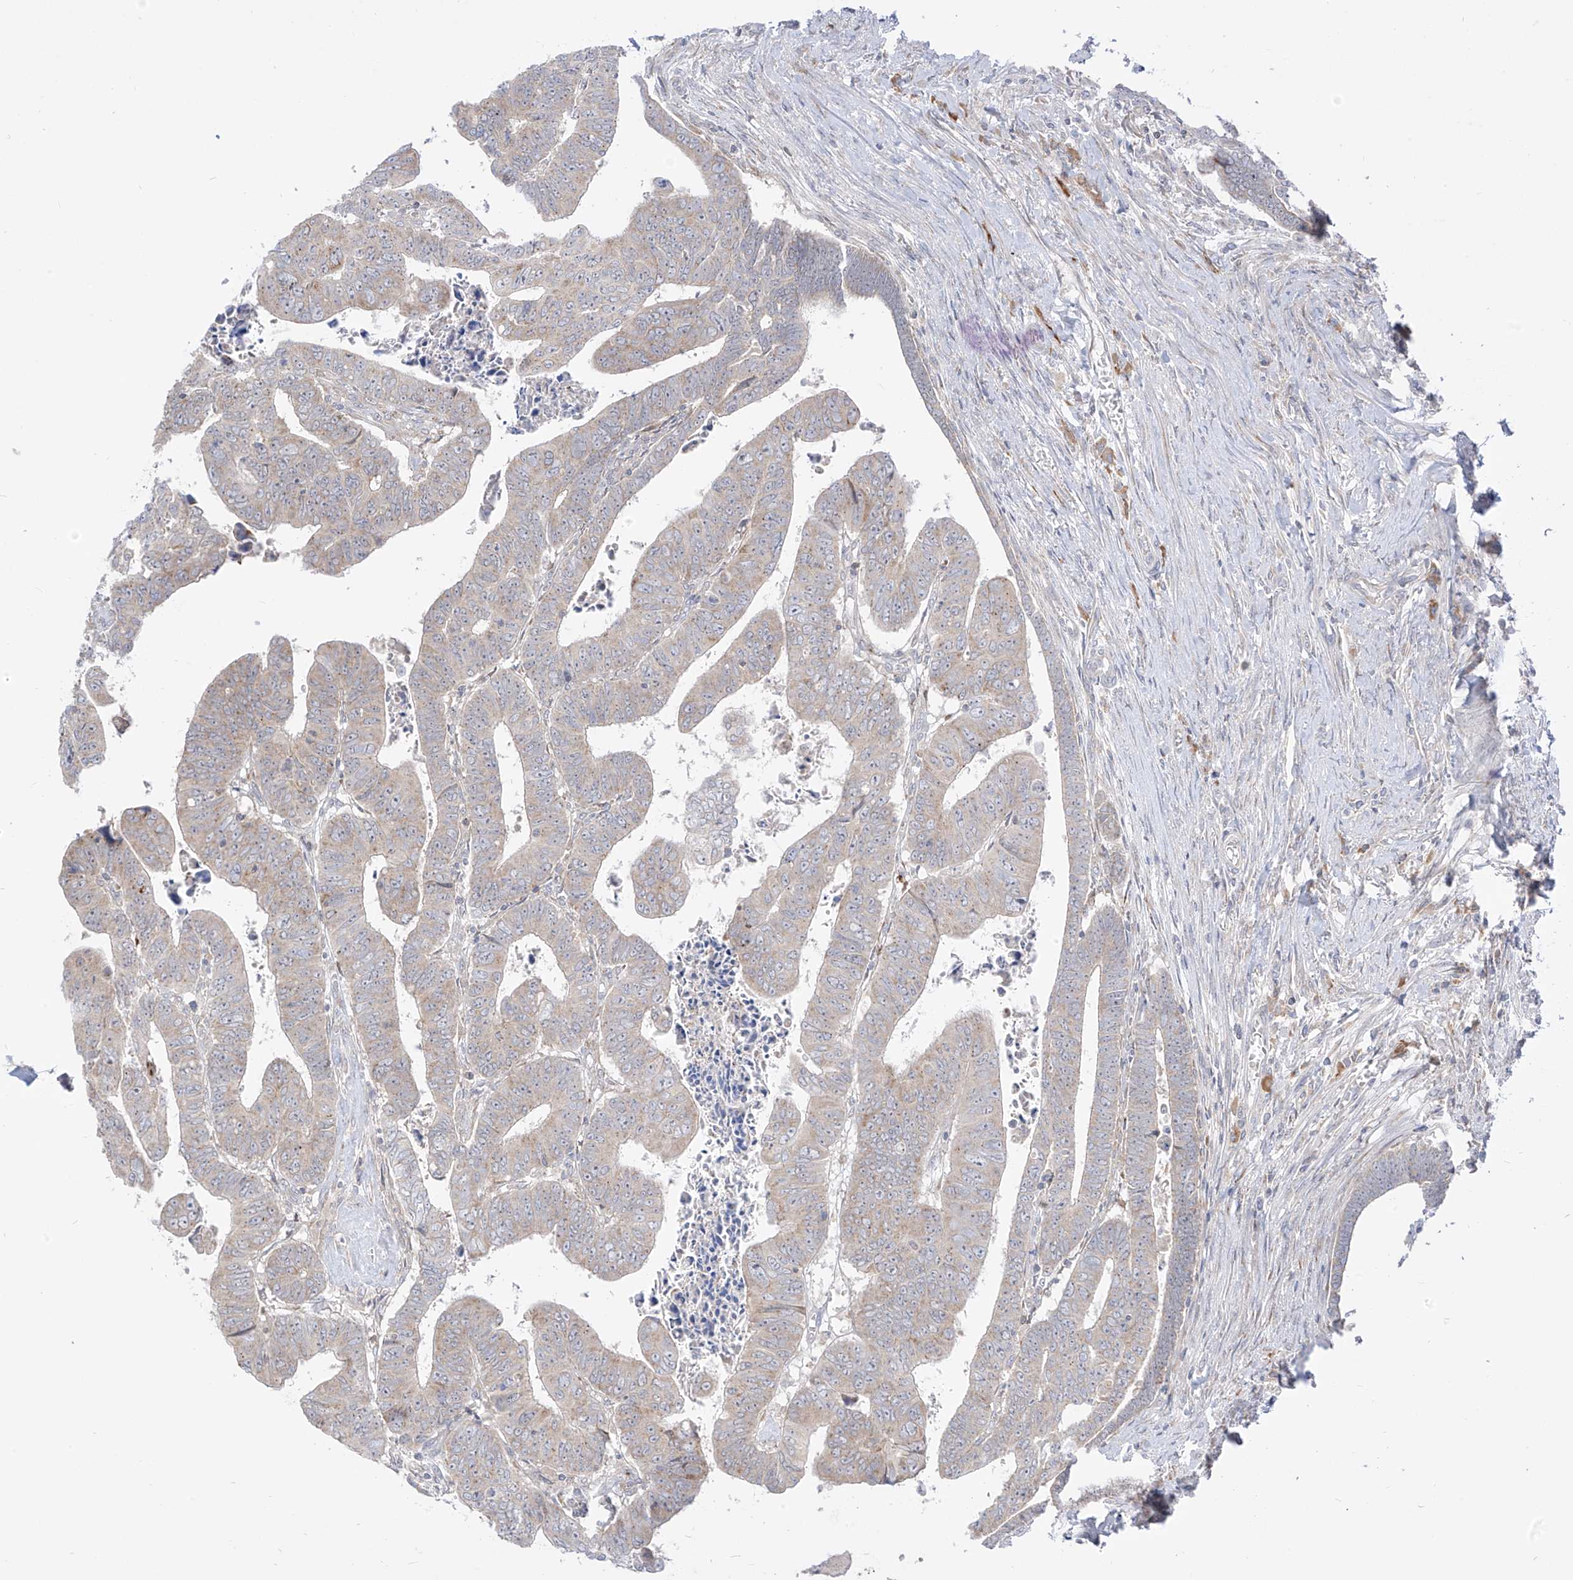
{"staining": {"intensity": "weak", "quantity": "<25%", "location": "cytoplasmic/membranous"}, "tissue": "colorectal cancer", "cell_type": "Tumor cells", "image_type": "cancer", "snomed": [{"axis": "morphology", "description": "Normal tissue, NOS"}, {"axis": "morphology", "description": "Adenocarcinoma, NOS"}, {"axis": "topography", "description": "Rectum"}], "caption": "DAB (3,3'-diaminobenzidine) immunohistochemical staining of human colorectal cancer (adenocarcinoma) displays no significant expression in tumor cells.", "gene": "SYTL3", "patient": {"sex": "female", "age": 65}}